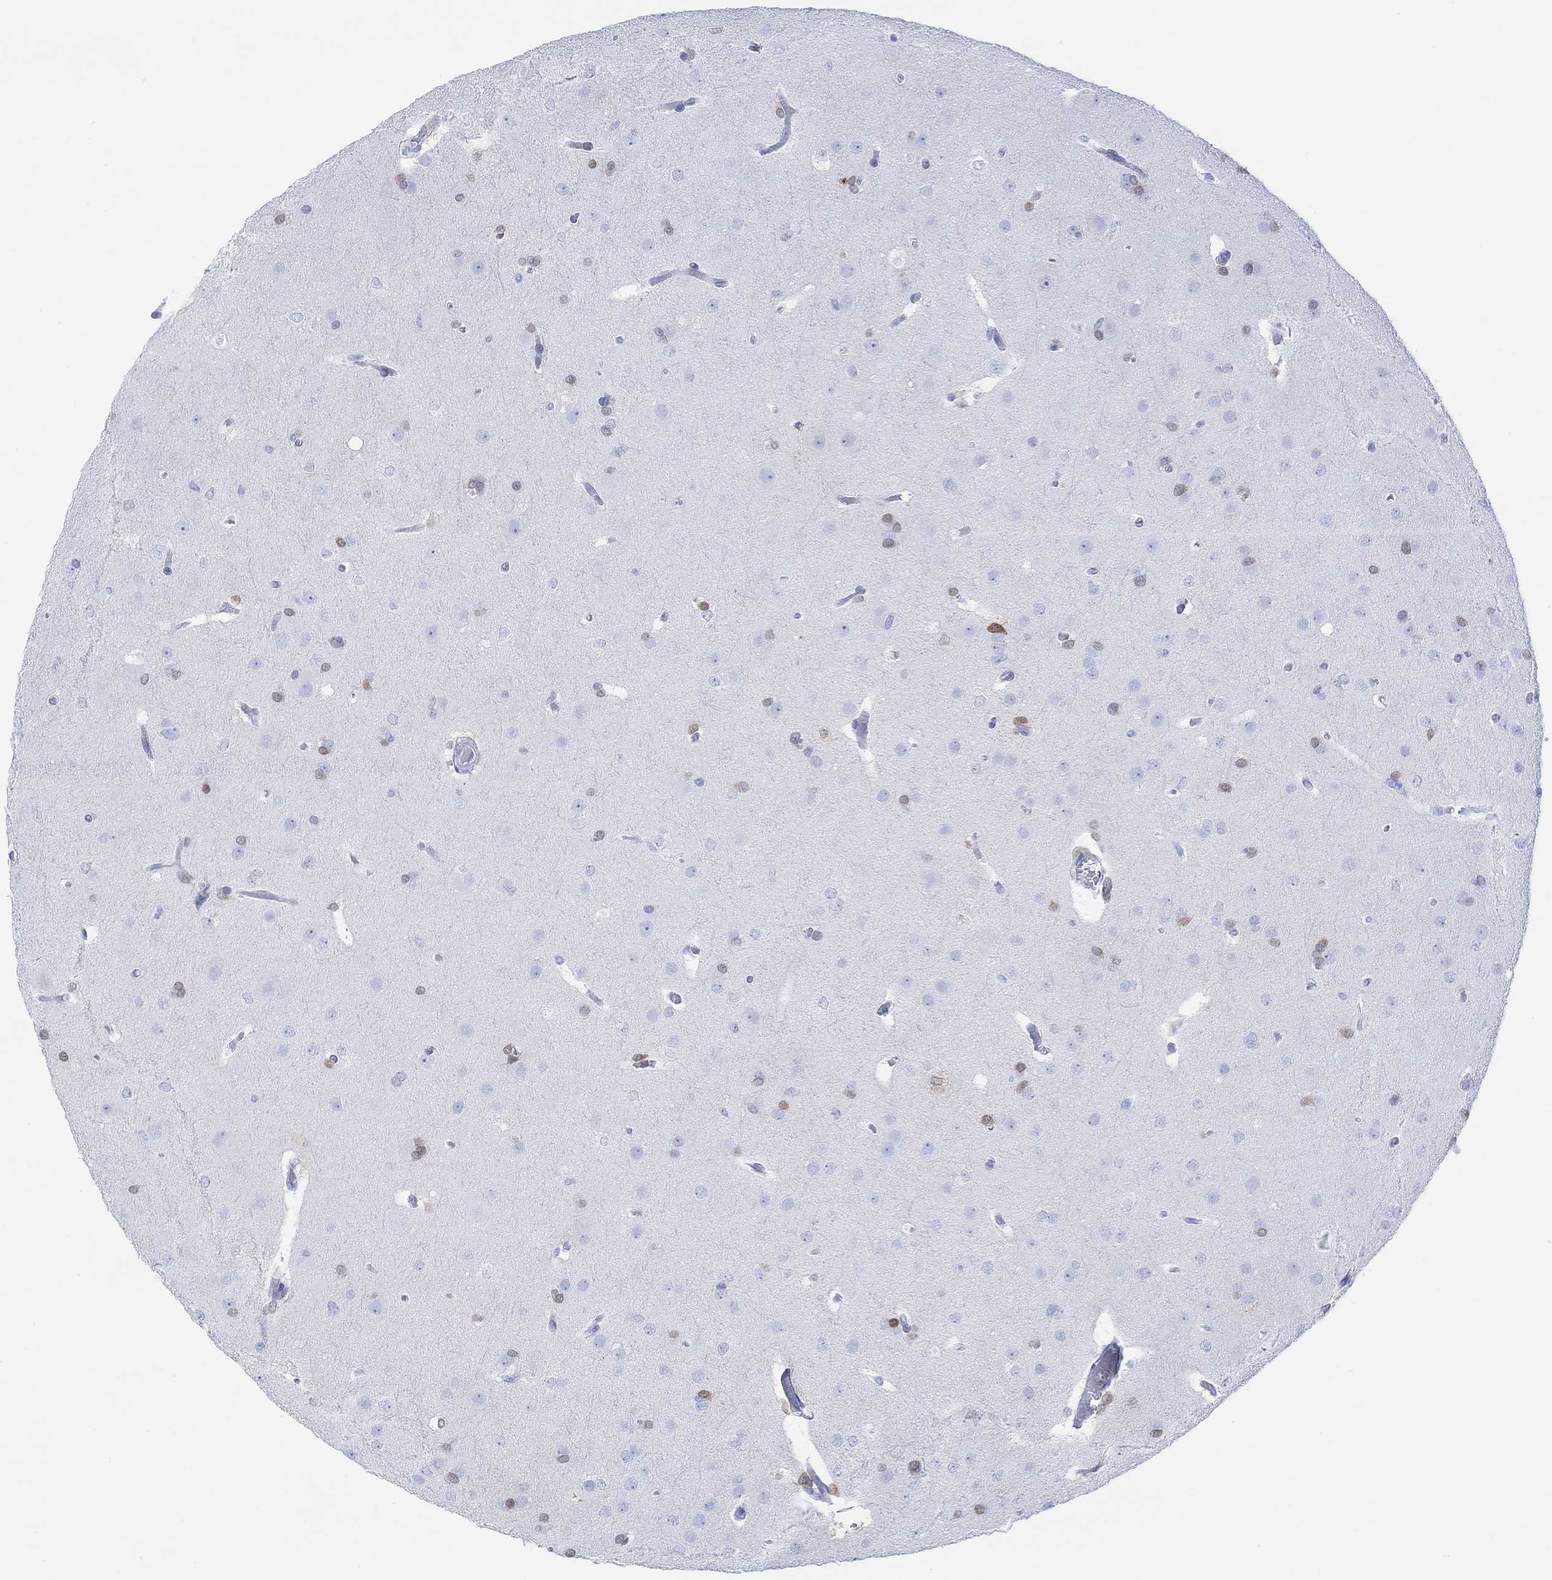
{"staining": {"intensity": "negative", "quantity": "none", "location": "none"}, "tissue": "glioma", "cell_type": "Tumor cells", "image_type": "cancer", "snomed": [{"axis": "morphology", "description": "Glioma, malignant, Low grade"}, {"axis": "topography", "description": "Brain"}], "caption": "This is a image of immunohistochemistry staining of low-grade glioma (malignant), which shows no staining in tumor cells.", "gene": "TPPP3", "patient": {"sex": "female", "age": 32}}